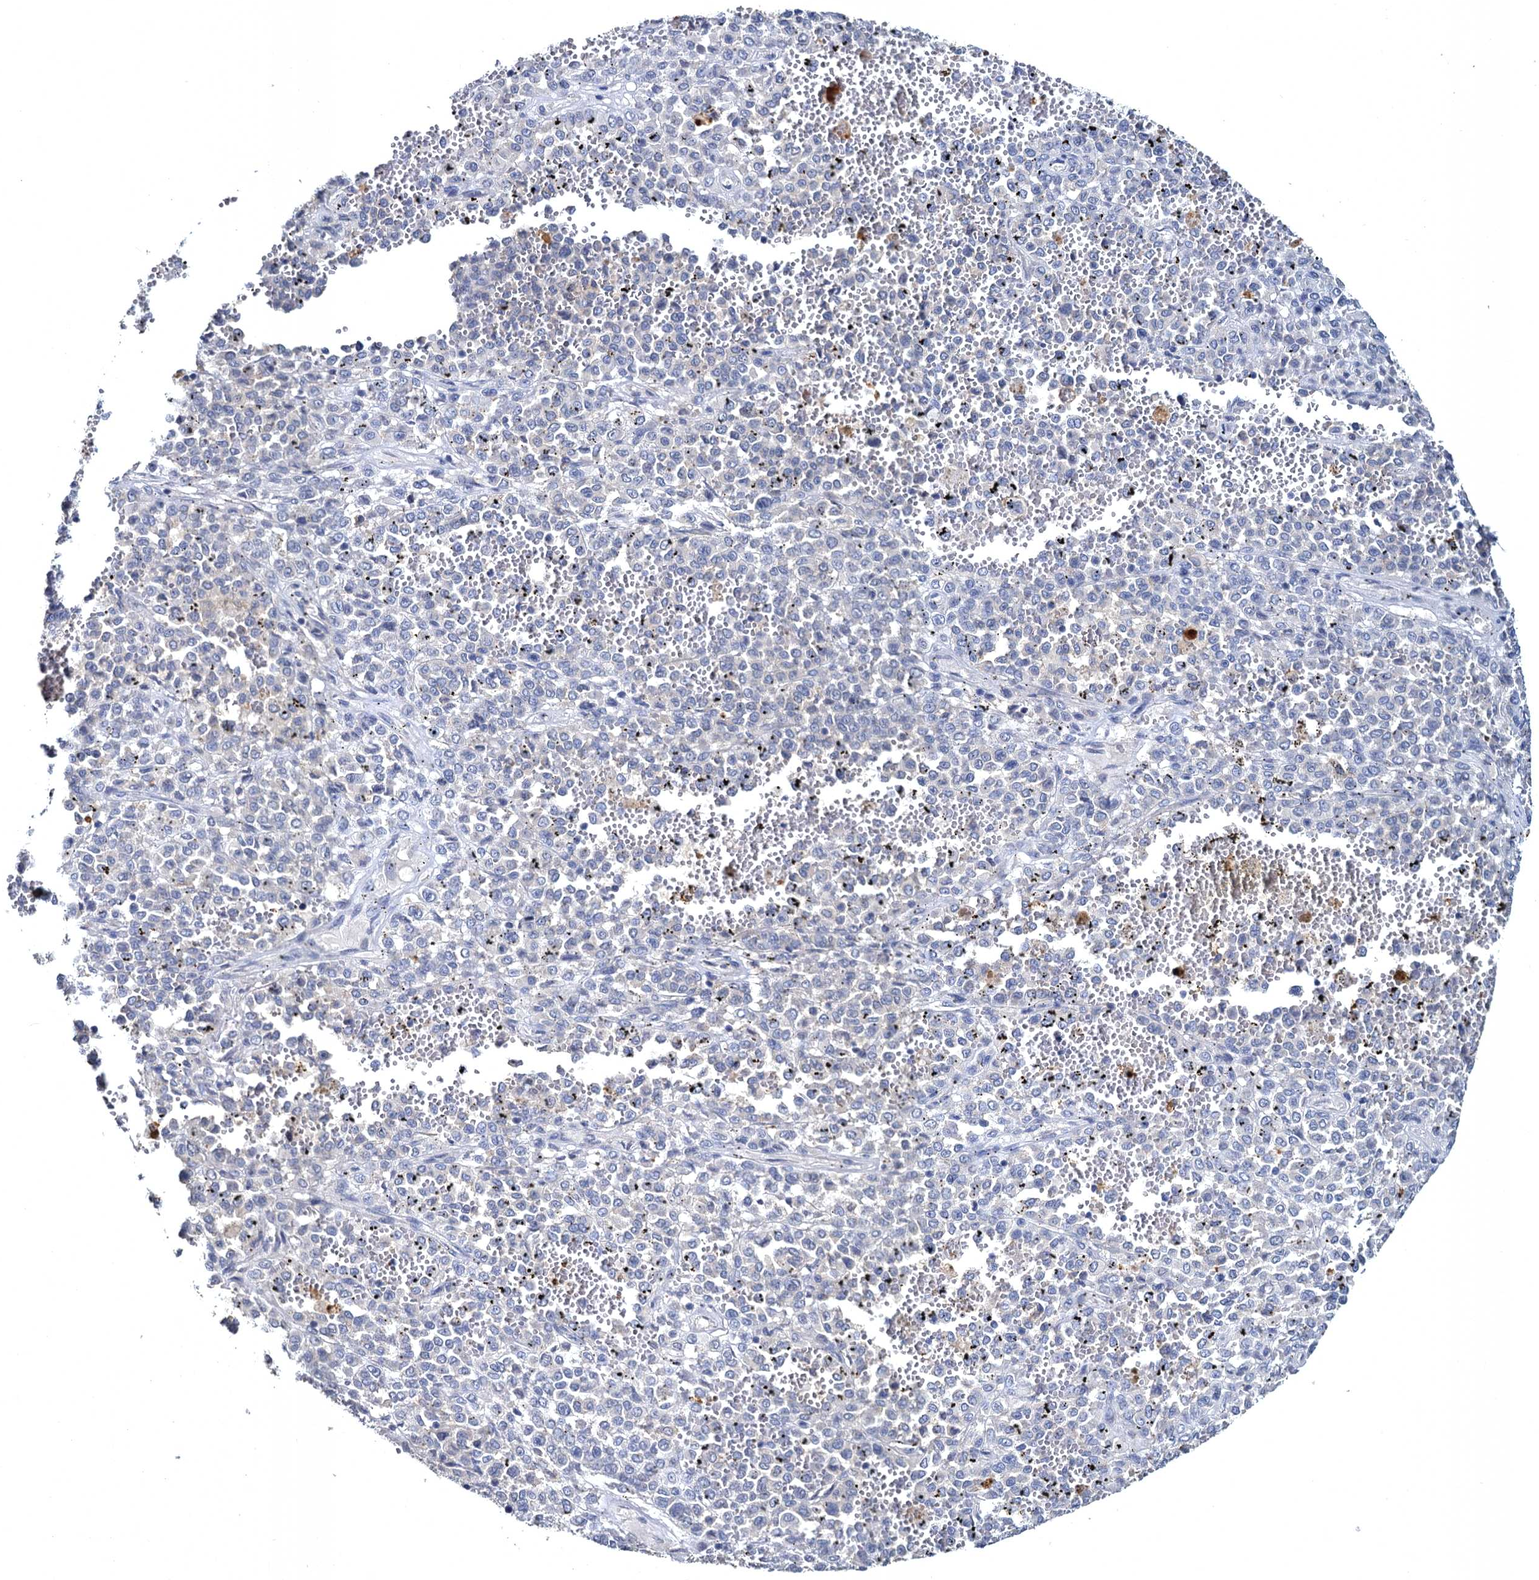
{"staining": {"intensity": "negative", "quantity": "none", "location": "none"}, "tissue": "melanoma", "cell_type": "Tumor cells", "image_type": "cancer", "snomed": [{"axis": "morphology", "description": "Malignant melanoma, Metastatic site"}, {"axis": "topography", "description": "Pancreas"}], "caption": "IHC photomicrograph of neoplastic tissue: human malignant melanoma (metastatic site) stained with DAB (3,3'-diaminobenzidine) shows no significant protein staining in tumor cells.", "gene": "ATP9A", "patient": {"sex": "female", "age": 30}}